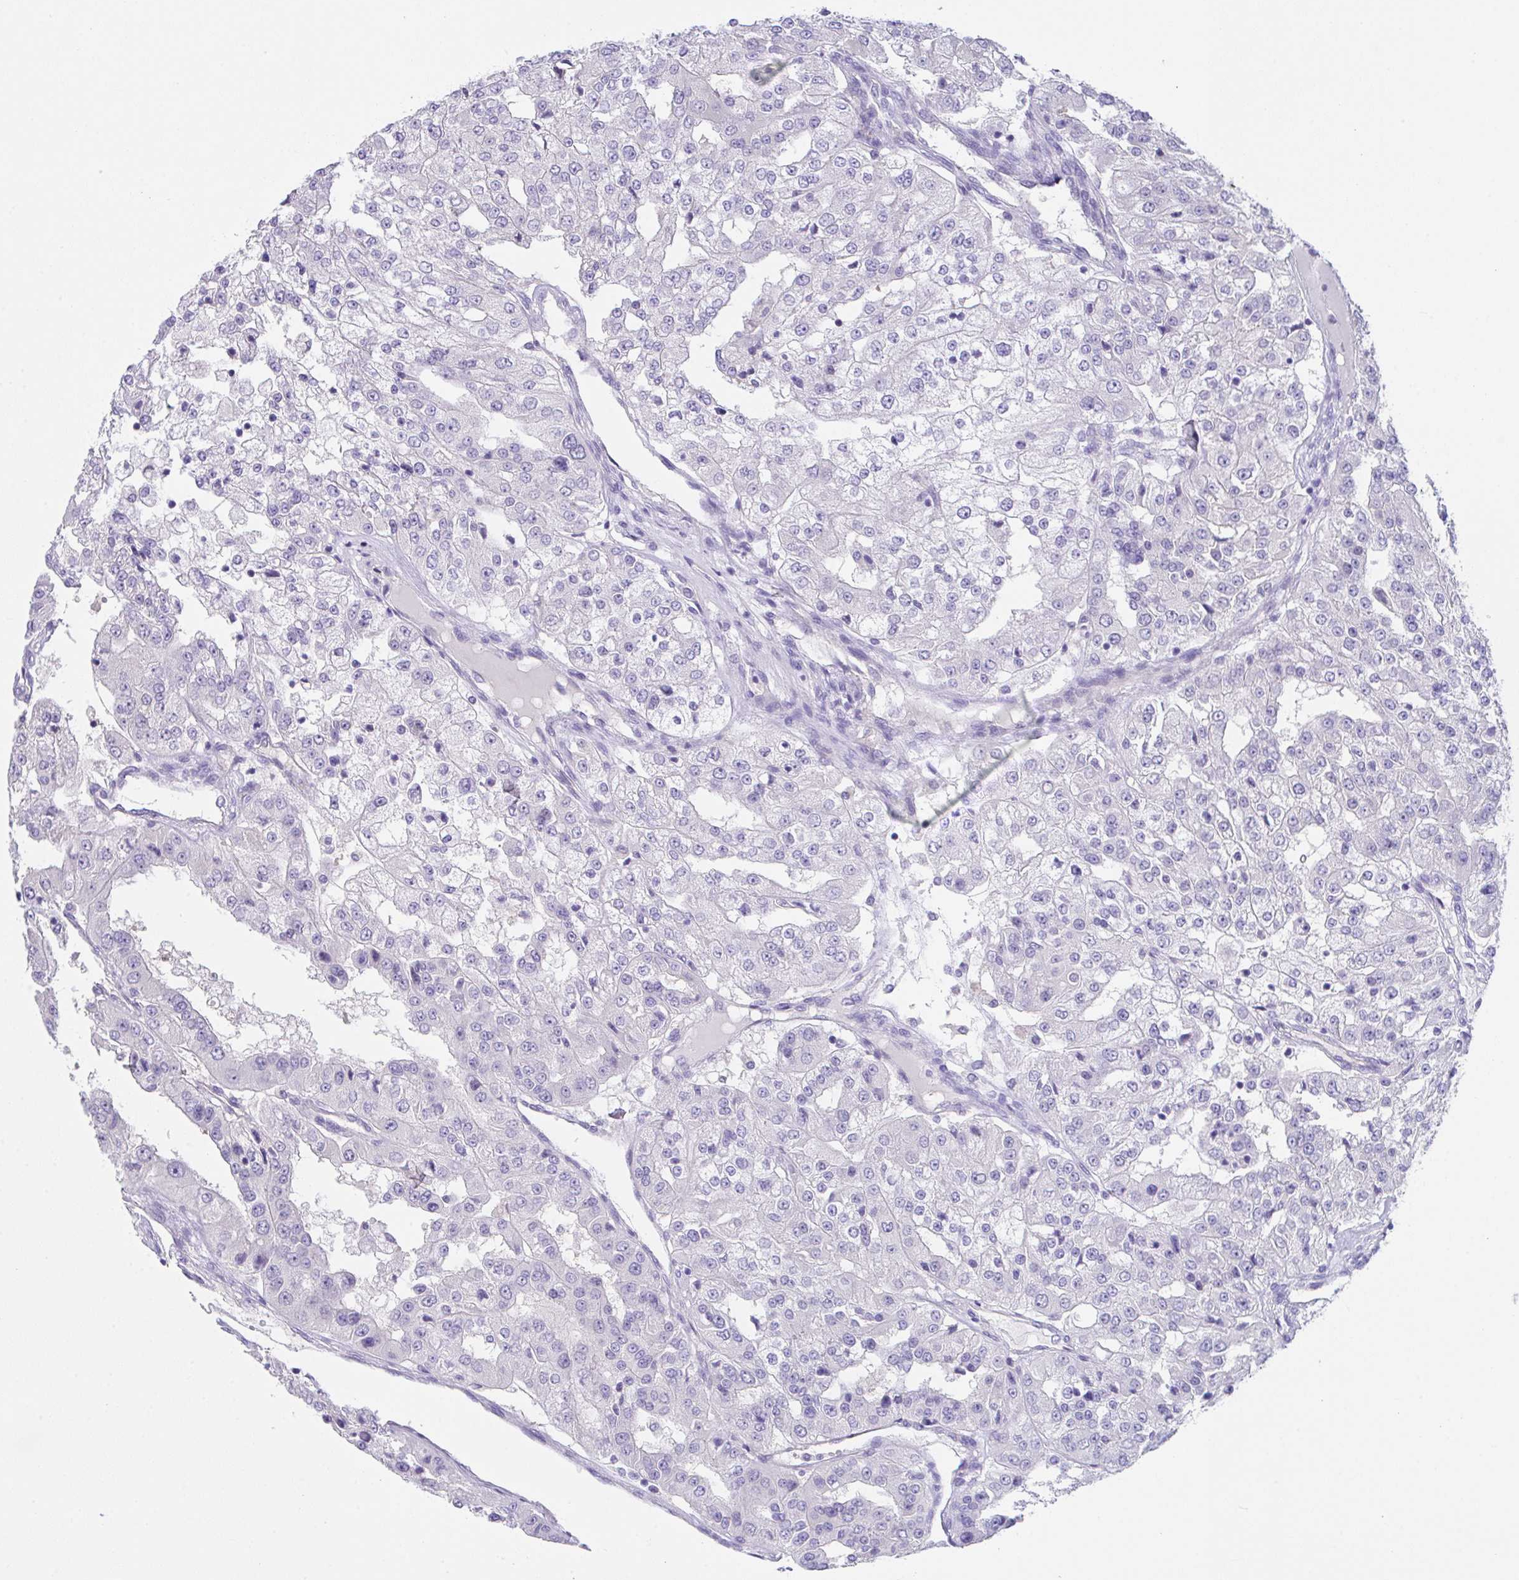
{"staining": {"intensity": "negative", "quantity": "none", "location": "none"}, "tissue": "renal cancer", "cell_type": "Tumor cells", "image_type": "cancer", "snomed": [{"axis": "morphology", "description": "Adenocarcinoma, NOS"}, {"axis": "topography", "description": "Kidney"}], "caption": "Tumor cells are negative for protein expression in human adenocarcinoma (renal).", "gene": "HACD4", "patient": {"sex": "female", "age": 63}}